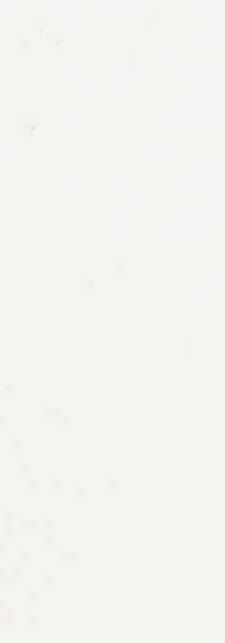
{"staining": {"intensity": "strong", "quantity": ">75%", "location": "nuclear"}, "tissue": "melanoma", "cell_type": "Tumor cells", "image_type": "cancer", "snomed": [{"axis": "morphology", "description": "Malignant melanoma, NOS"}, {"axis": "topography", "description": "Skin"}], "caption": "Immunohistochemical staining of malignant melanoma demonstrates strong nuclear protein positivity in about >75% of tumor cells.", "gene": "DKC1", "patient": {"sex": "male", "age": 76}}